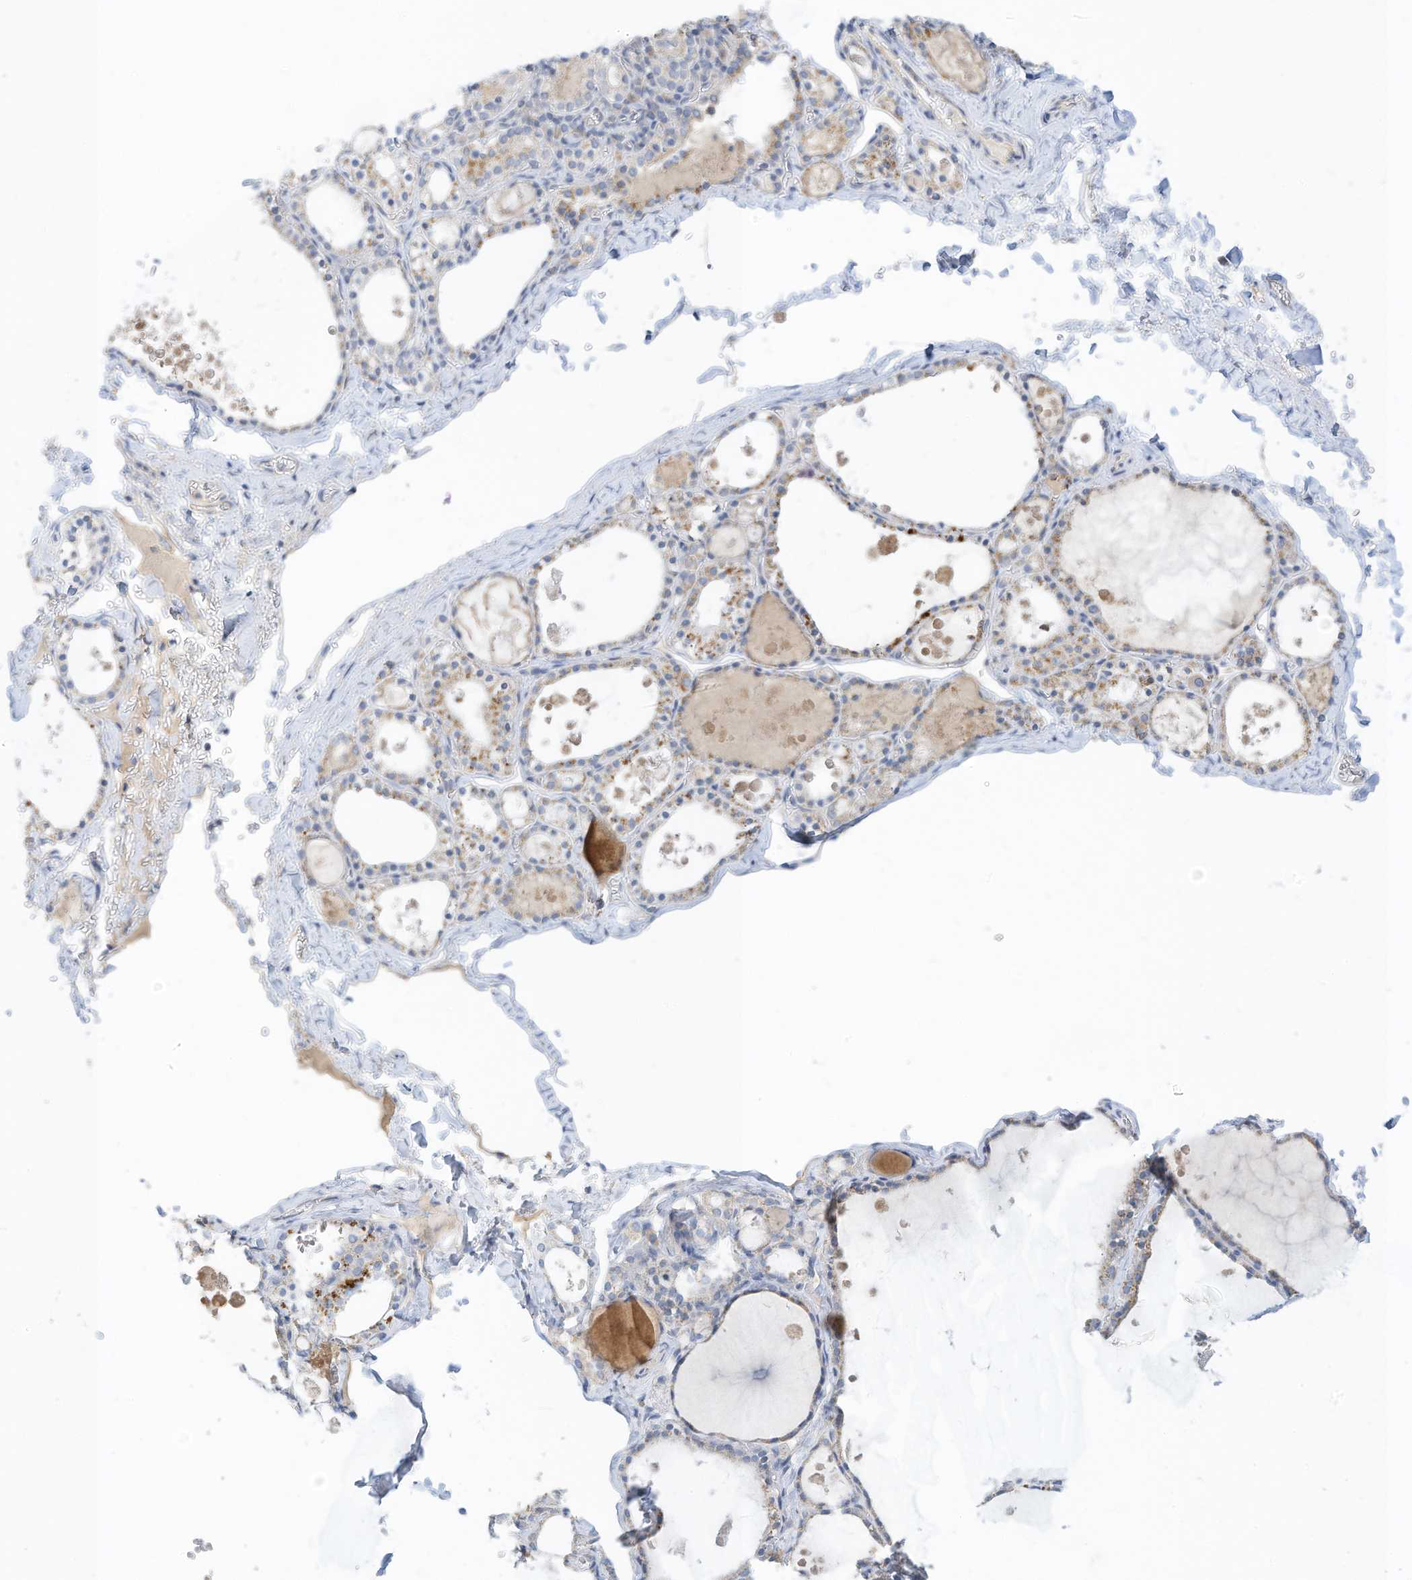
{"staining": {"intensity": "moderate", "quantity": "<25%", "location": "cytoplasmic/membranous"}, "tissue": "thyroid gland", "cell_type": "Glandular cells", "image_type": "normal", "snomed": [{"axis": "morphology", "description": "Normal tissue, NOS"}, {"axis": "topography", "description": "Thyroid gland"}], "caption": "Immunohistochemistry histopathology image of unremarkable thyroid gland stained for a protein (brown), which exhibits low levels of moderate cytoplasmic/membranous staining in about <25% of glandular cells.", "gene": "RASA2", "patient": {"sex": "male", "age": 56}}